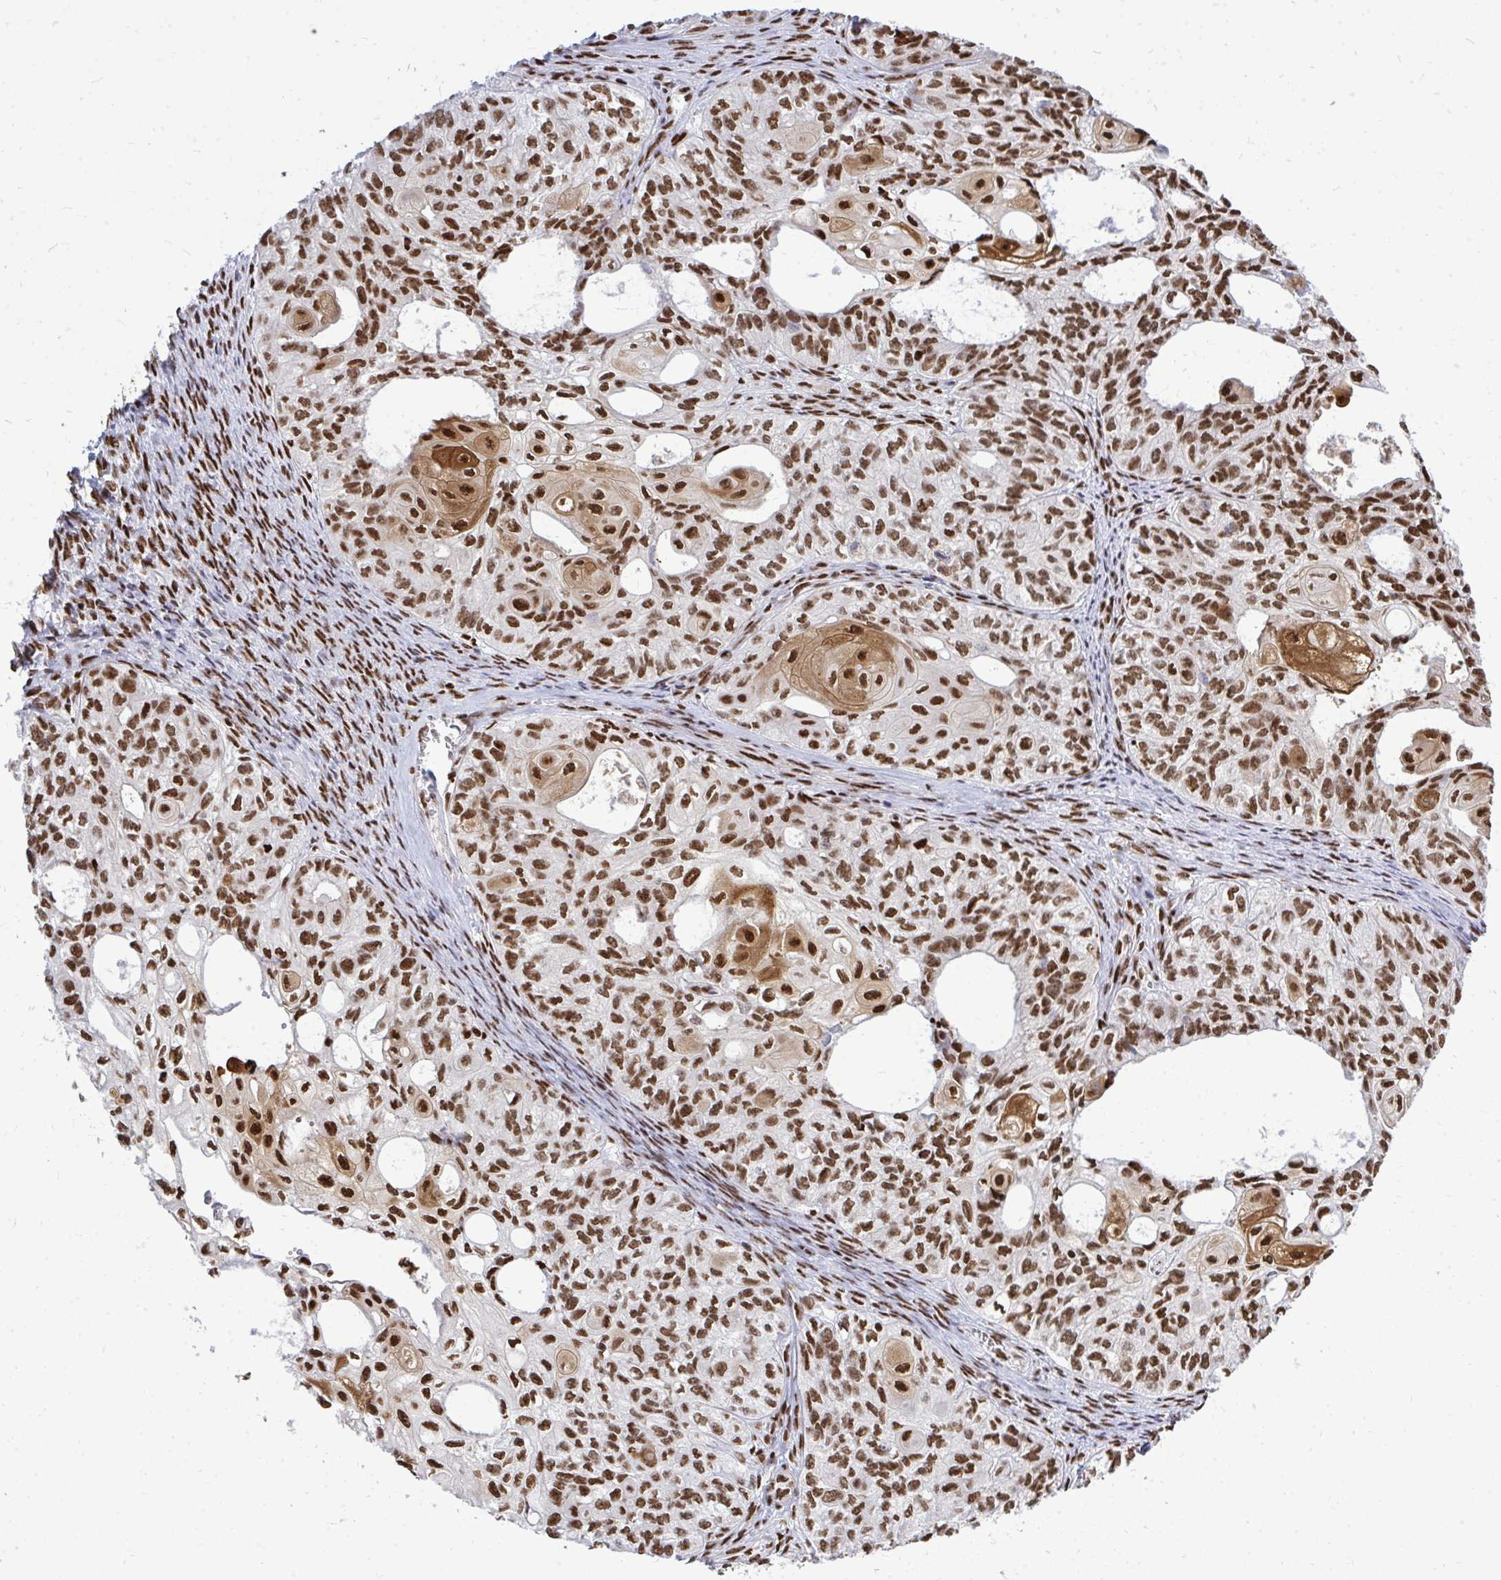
{"staining": {"intensity": "strong", "quantity": ">75%", "location": "nuclear"}, "tissue": "ovarian cancer", "cell_type": "Tumor cells", "image_type": "cancer", "snomed": [{"axis": "morphology", "description": "Carcinoma, endometroid"}, {"axis": "topography", "description": "Ovary"}], "caption": "Tumor cells reveal high levels of strong nuclear positivity in about >75% of cells in human ovarian cancer.", "gene": "TBL1Y", "patient": {"sex": "female", "age": 64}}